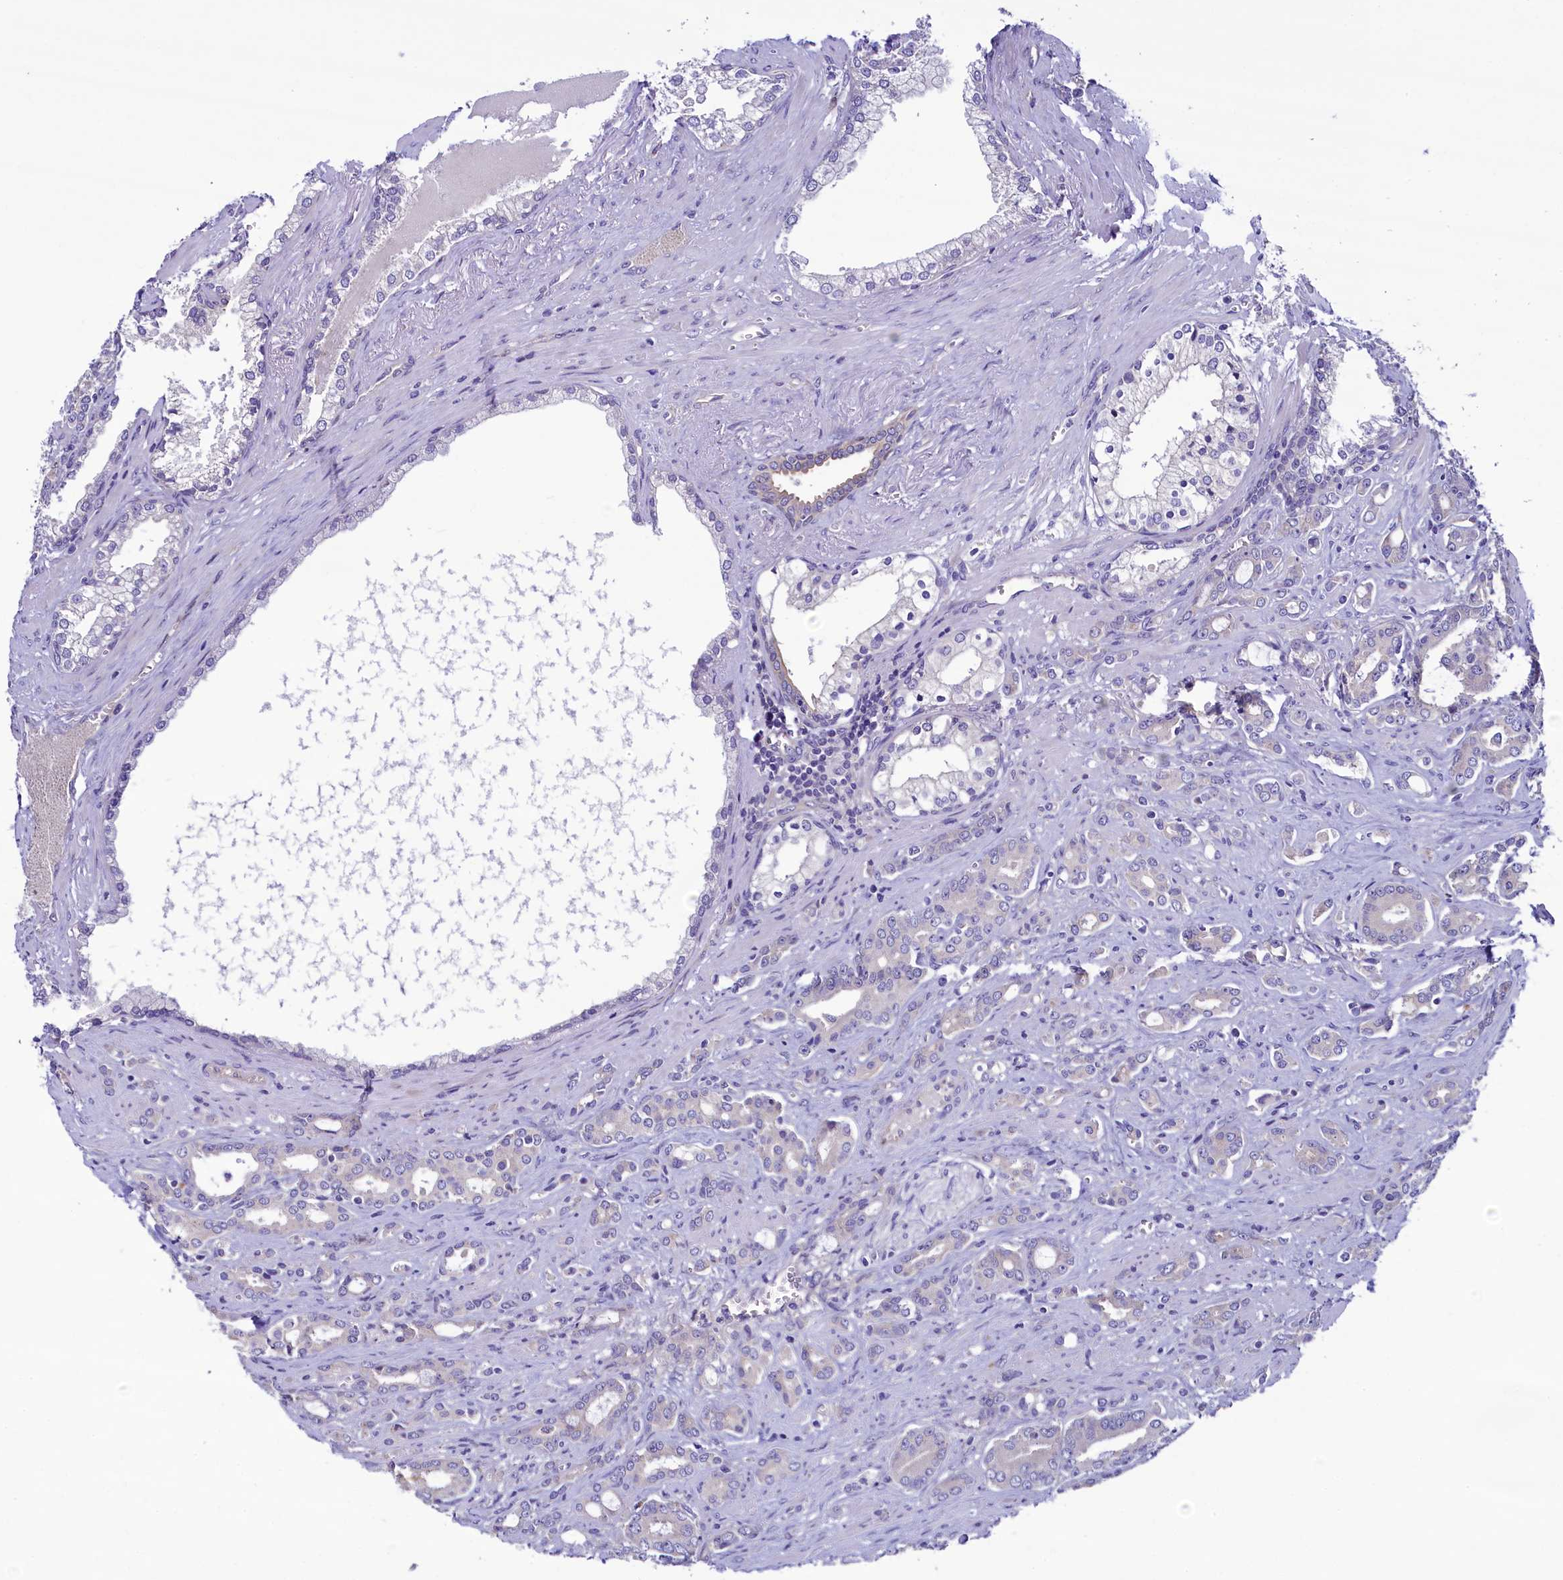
{"staining": {"intensity": "negative", "quantity": "none", "location": "none"}, "tissue": "prostate cancer", "cell_type": "Tumor cells", "image_type": "cancer", "snomed": [{"axis": "morphology", "description": "Adenocarcinoma, High grade"}, {"axis": "topography", "description": "Prostate"}], "caption": "Photomicrograph shows no protein staining in tumor cells of high-grade adenocarcinoma (prostate) tissue.", "gene": "KRBOX5", "patient": {"sex": "male", "age": 72}}